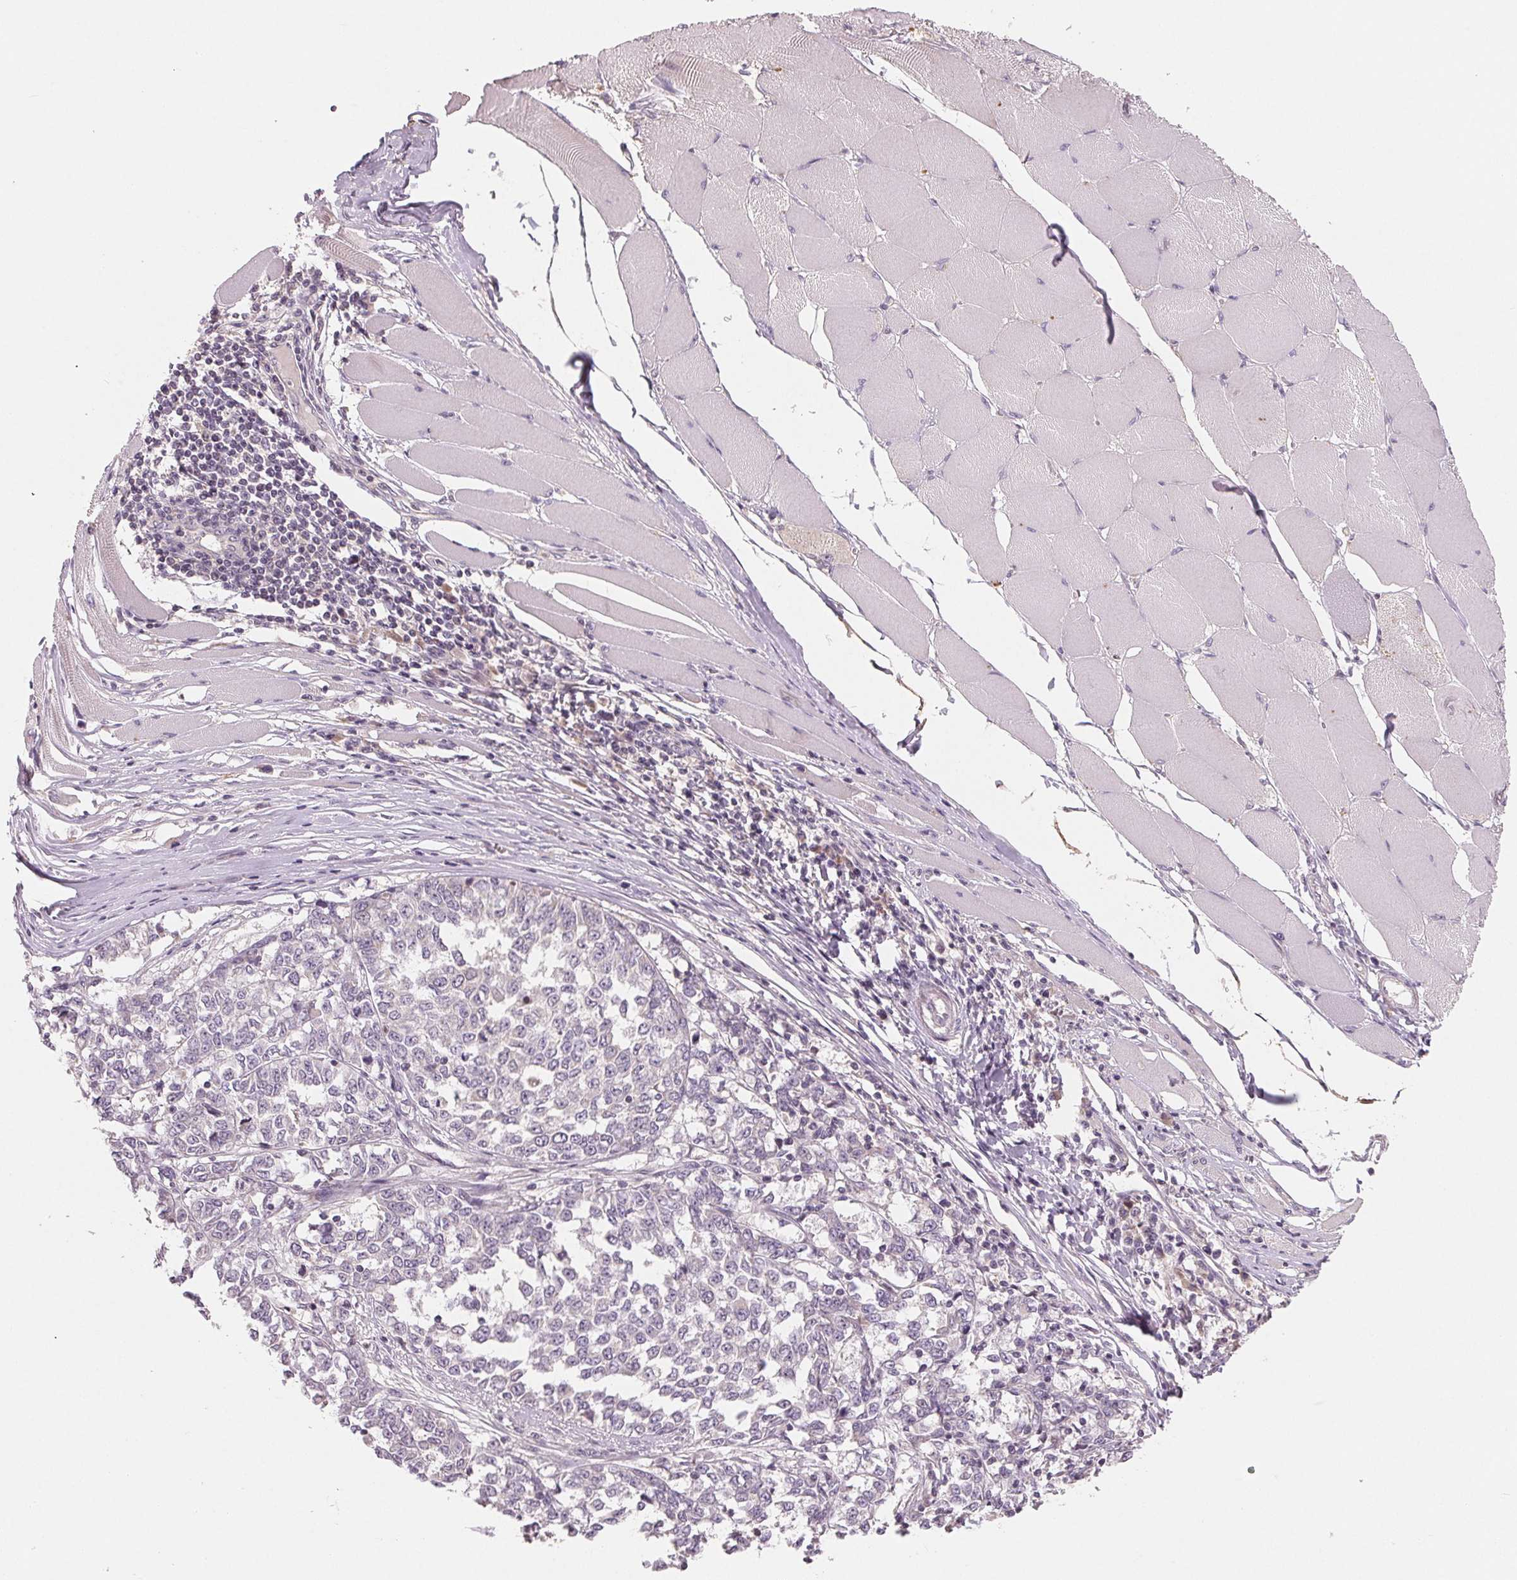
{"staining": {"intensity": "negative", "quantity": "none", "location": "none"}, "tissue": "melanoma", "cell_type": "Tumor cells", "image_type": "cancer", "snomed": [{"axis": "morphology", "description": "Malignant melanoma, NOS"}, {"axis": "topography", "description": "Skin"}], "caption": "Immunohistochemistry micrograph of human malignant melanoma stained for a protein (brown), which displays no positivity in tumor cells.", "gene": "AQP8", "patient": {"sex": "female", "age": 72}}